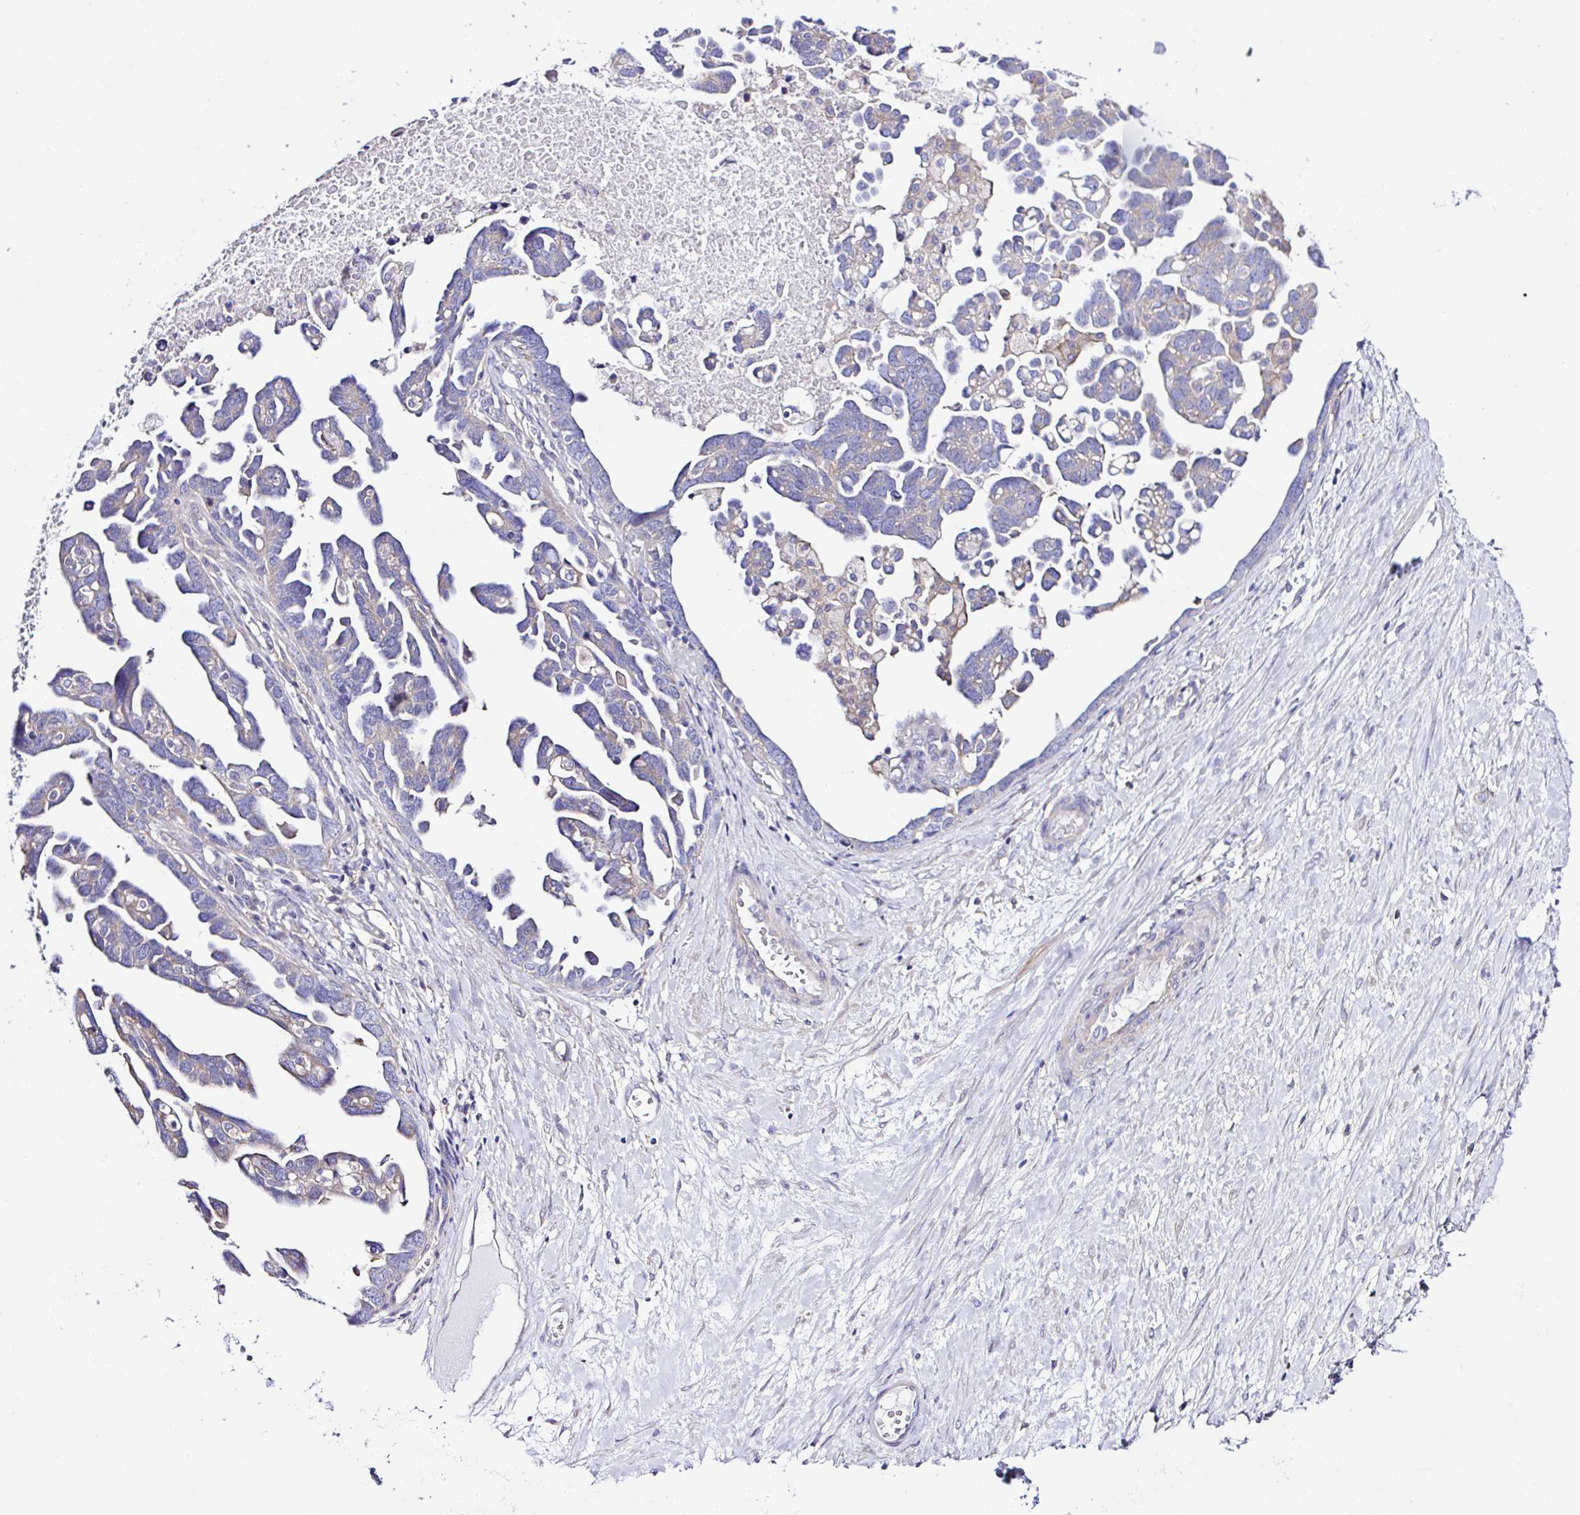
{"staining": {"intensity": "weak", "quantity": "<25%", "location": "cytoplasmic/membranous"}, "tissue": "ovarian cancer", "cell_type": "Tumor cells", "image_type": "cancer", "snomed": [{"axis": "morphology", "description": "Cystadenocarcinoma, serous, NOS"}, {"axis": "topography", "description": "Ovary"}], "caption": "High power microscopy photomicrograph of an immunohistochemistry histopathology image of serous cystadenocarcinoma (ovarian), revealing no significant positivity in tumor cells.", "gene": "OR4P4", "patient": {"sex": "female", "age": 54}}